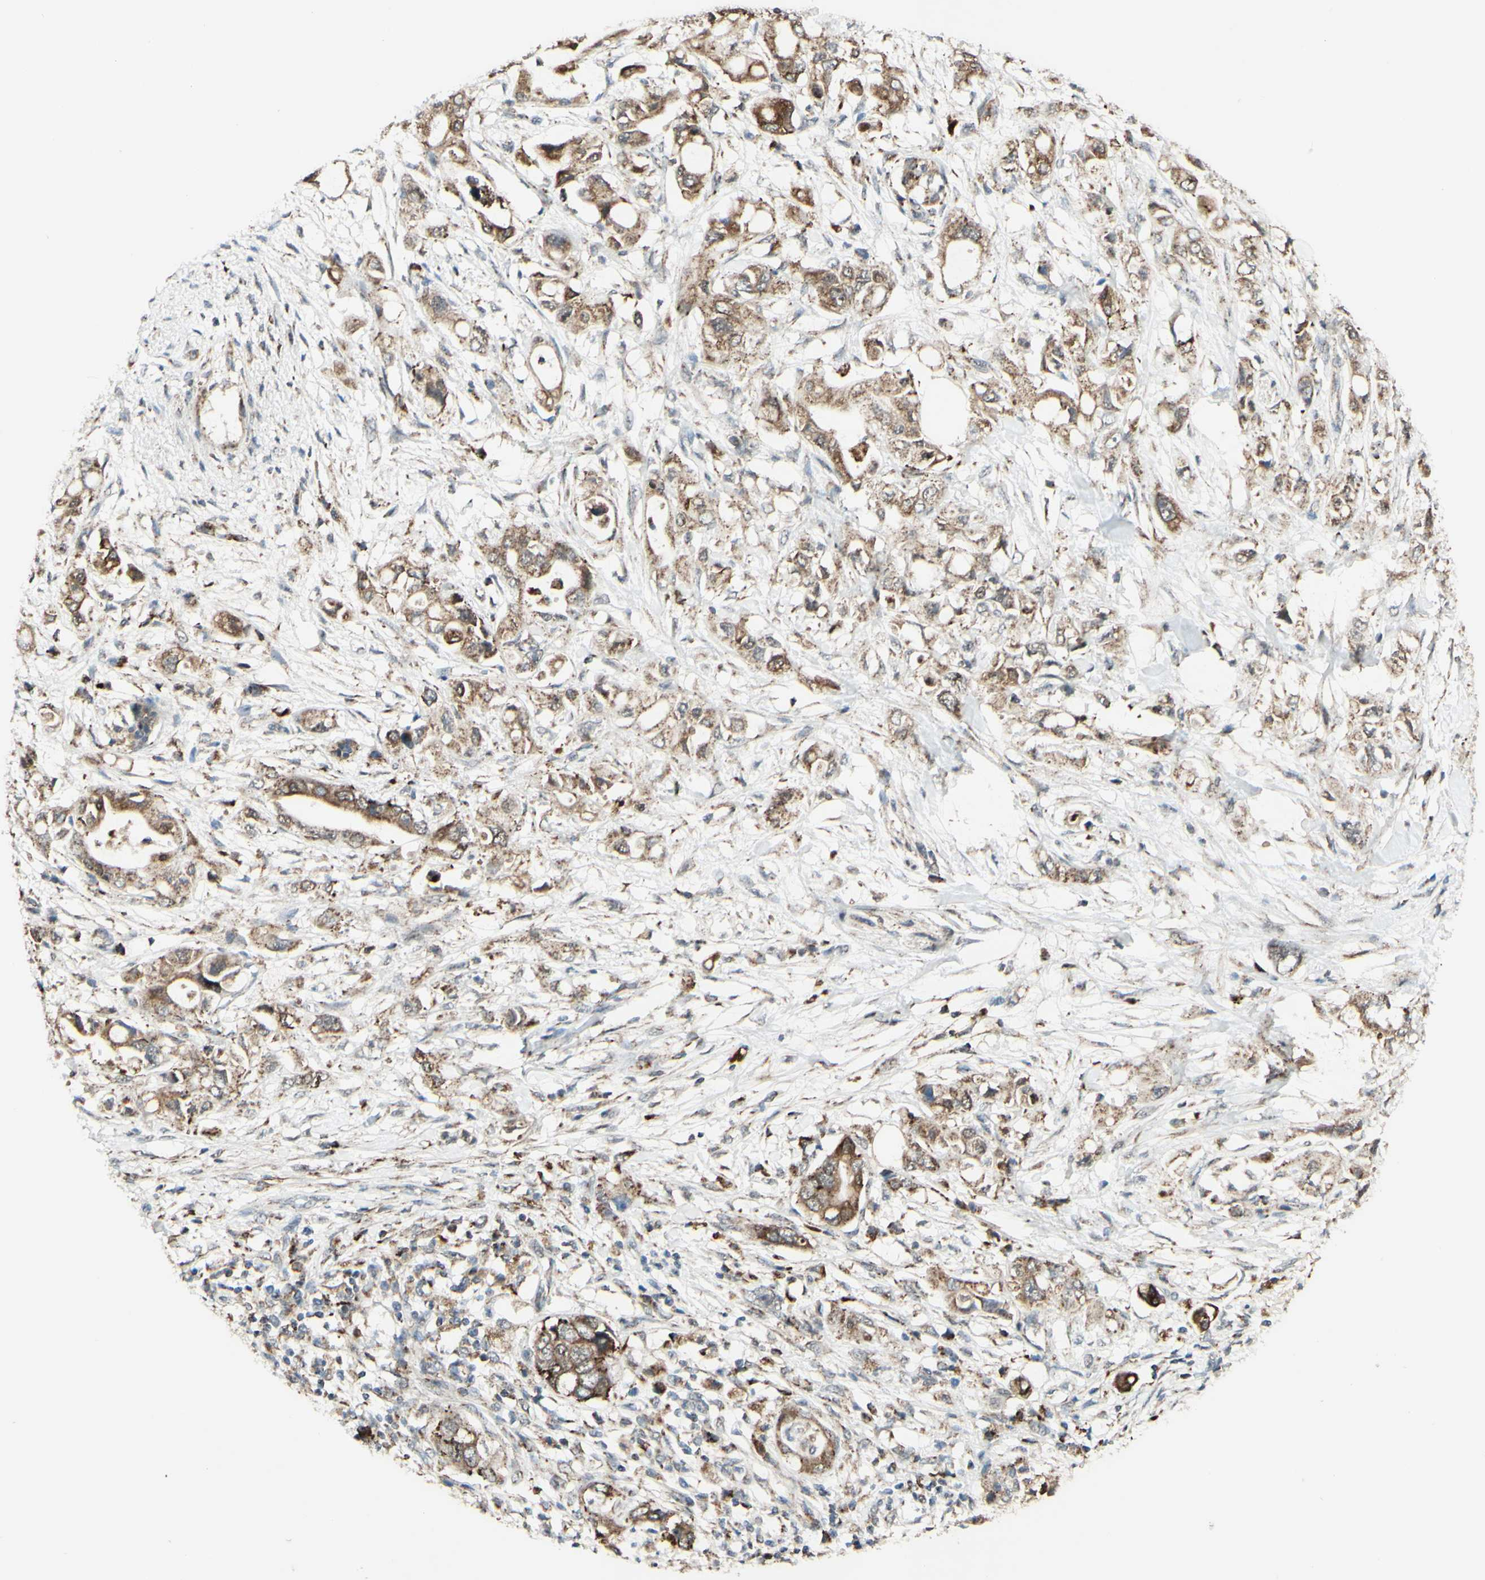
{"staining": {"intensity": "moderate", "quantity": ">75%", "location": "cytoplasmic/membranous"}, "tissue": "pancreatic cancer", "cell_type": "Tumor cells", "image_type": "cancer", "snomed": [{"axis": "morphology", "description": "Adenocarcinoma, NOS"}, {"axis": "topography", "description": "Pancreas"}], "caption": "An immunohistochemistry photomicrograph of tumor tissue is shown. Protein staining in brown shows moderate cytoplasmic/membranous positivity in adenocarcinoma (pancreatic) within tumor cells. The staining was performed using DAB (3,3'-diaminobenzidine), with brown indicating positive protein expression. Nuclei are stained blue with hematoxylin.", "gene": "DHRS3", "patient": {"sex": "female", "age": 56}}